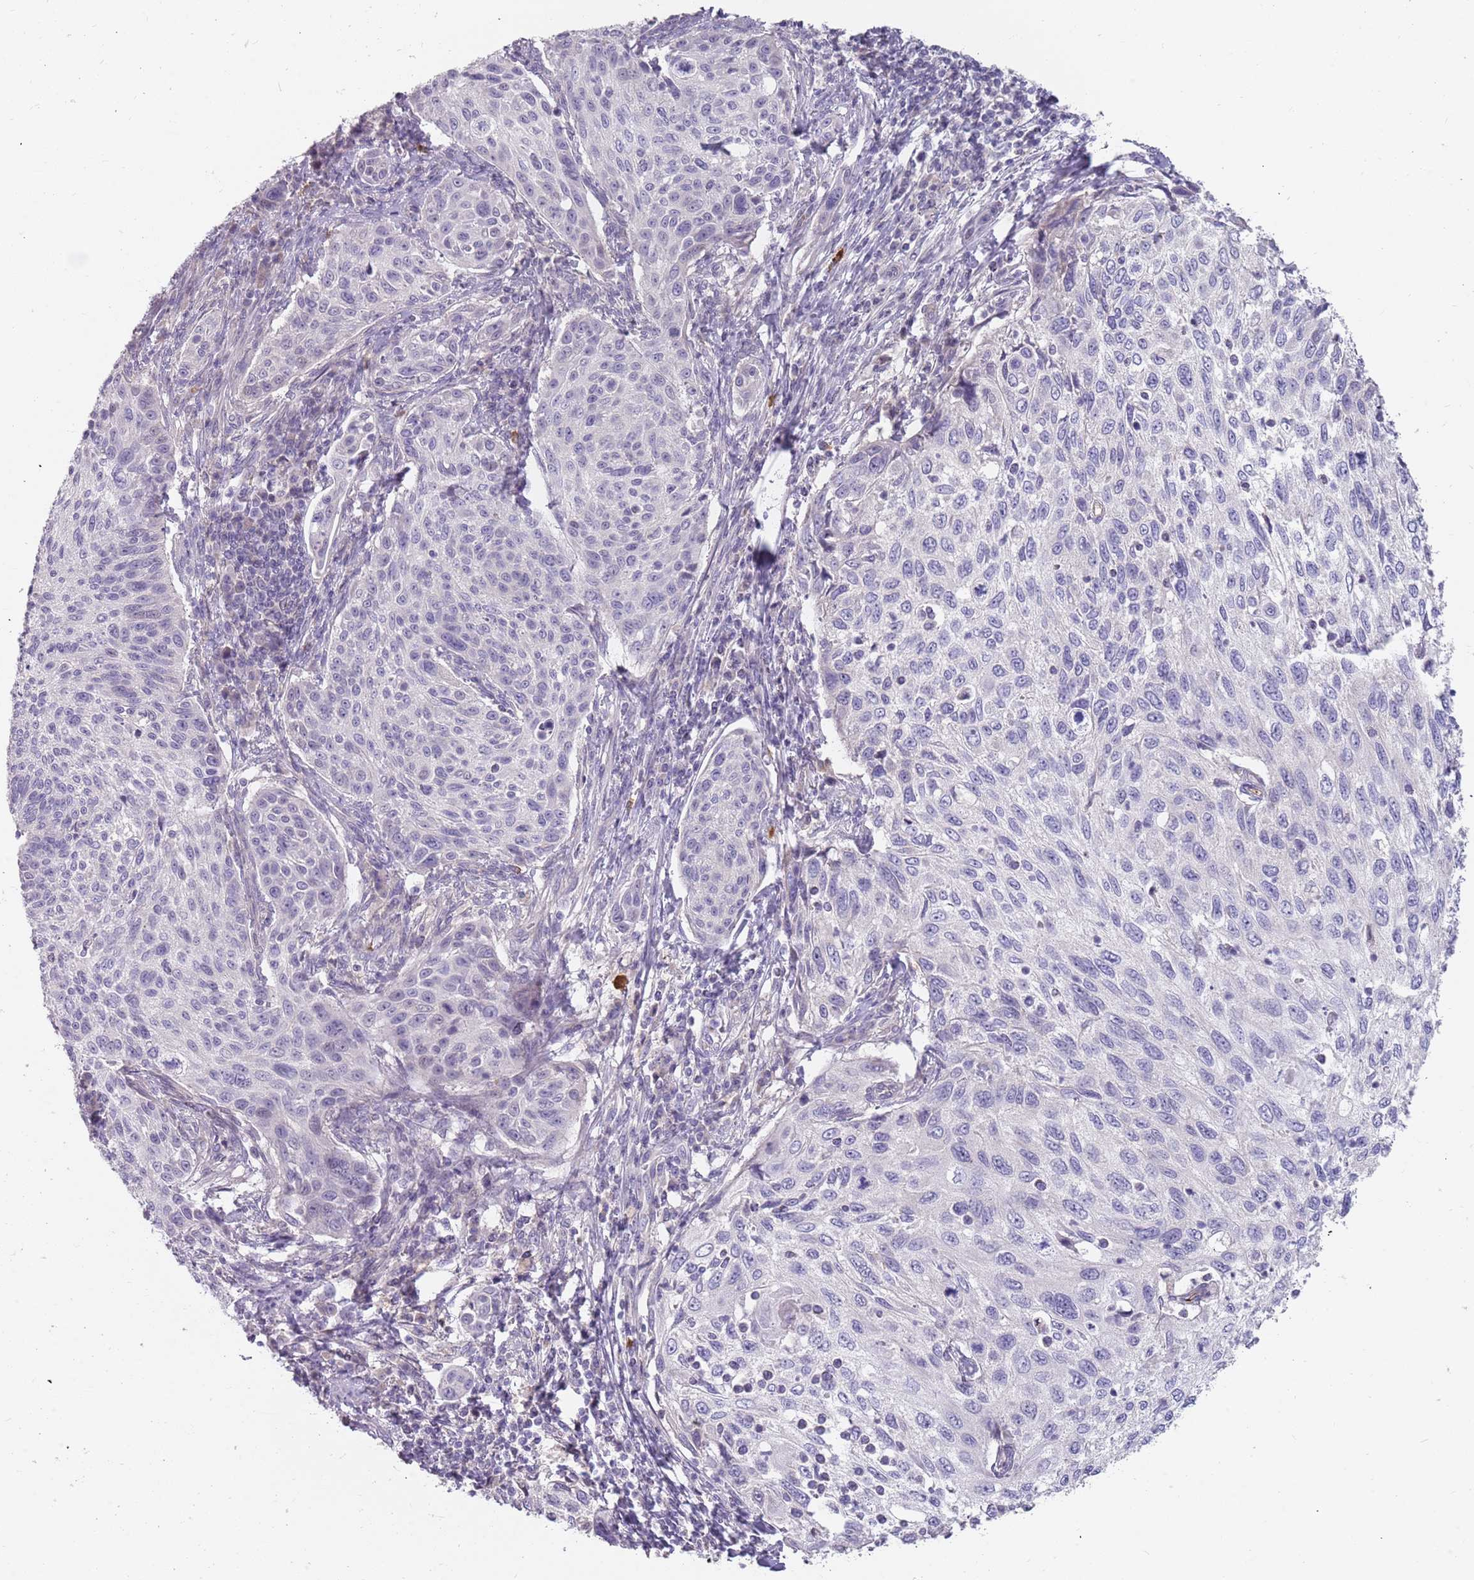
{"staining": {"intensity": "negative", "quantity": "none", "location": "none"}, "tissue": "cervical cancer", "cell_type": "Tumor cells", "image_type": "cancer", "snomed": [{"axis": "morphology", "description": "Squamous cell carcinoma, NOS"}, {"axis": "topography", "description": "Cervix"}], "caption": "Protein analysis of cervical squamous cell carcinoma shows no significant staining in tumor cells.", "gene": "DDX4", "patient": {"sex": "female", "age": 70}}